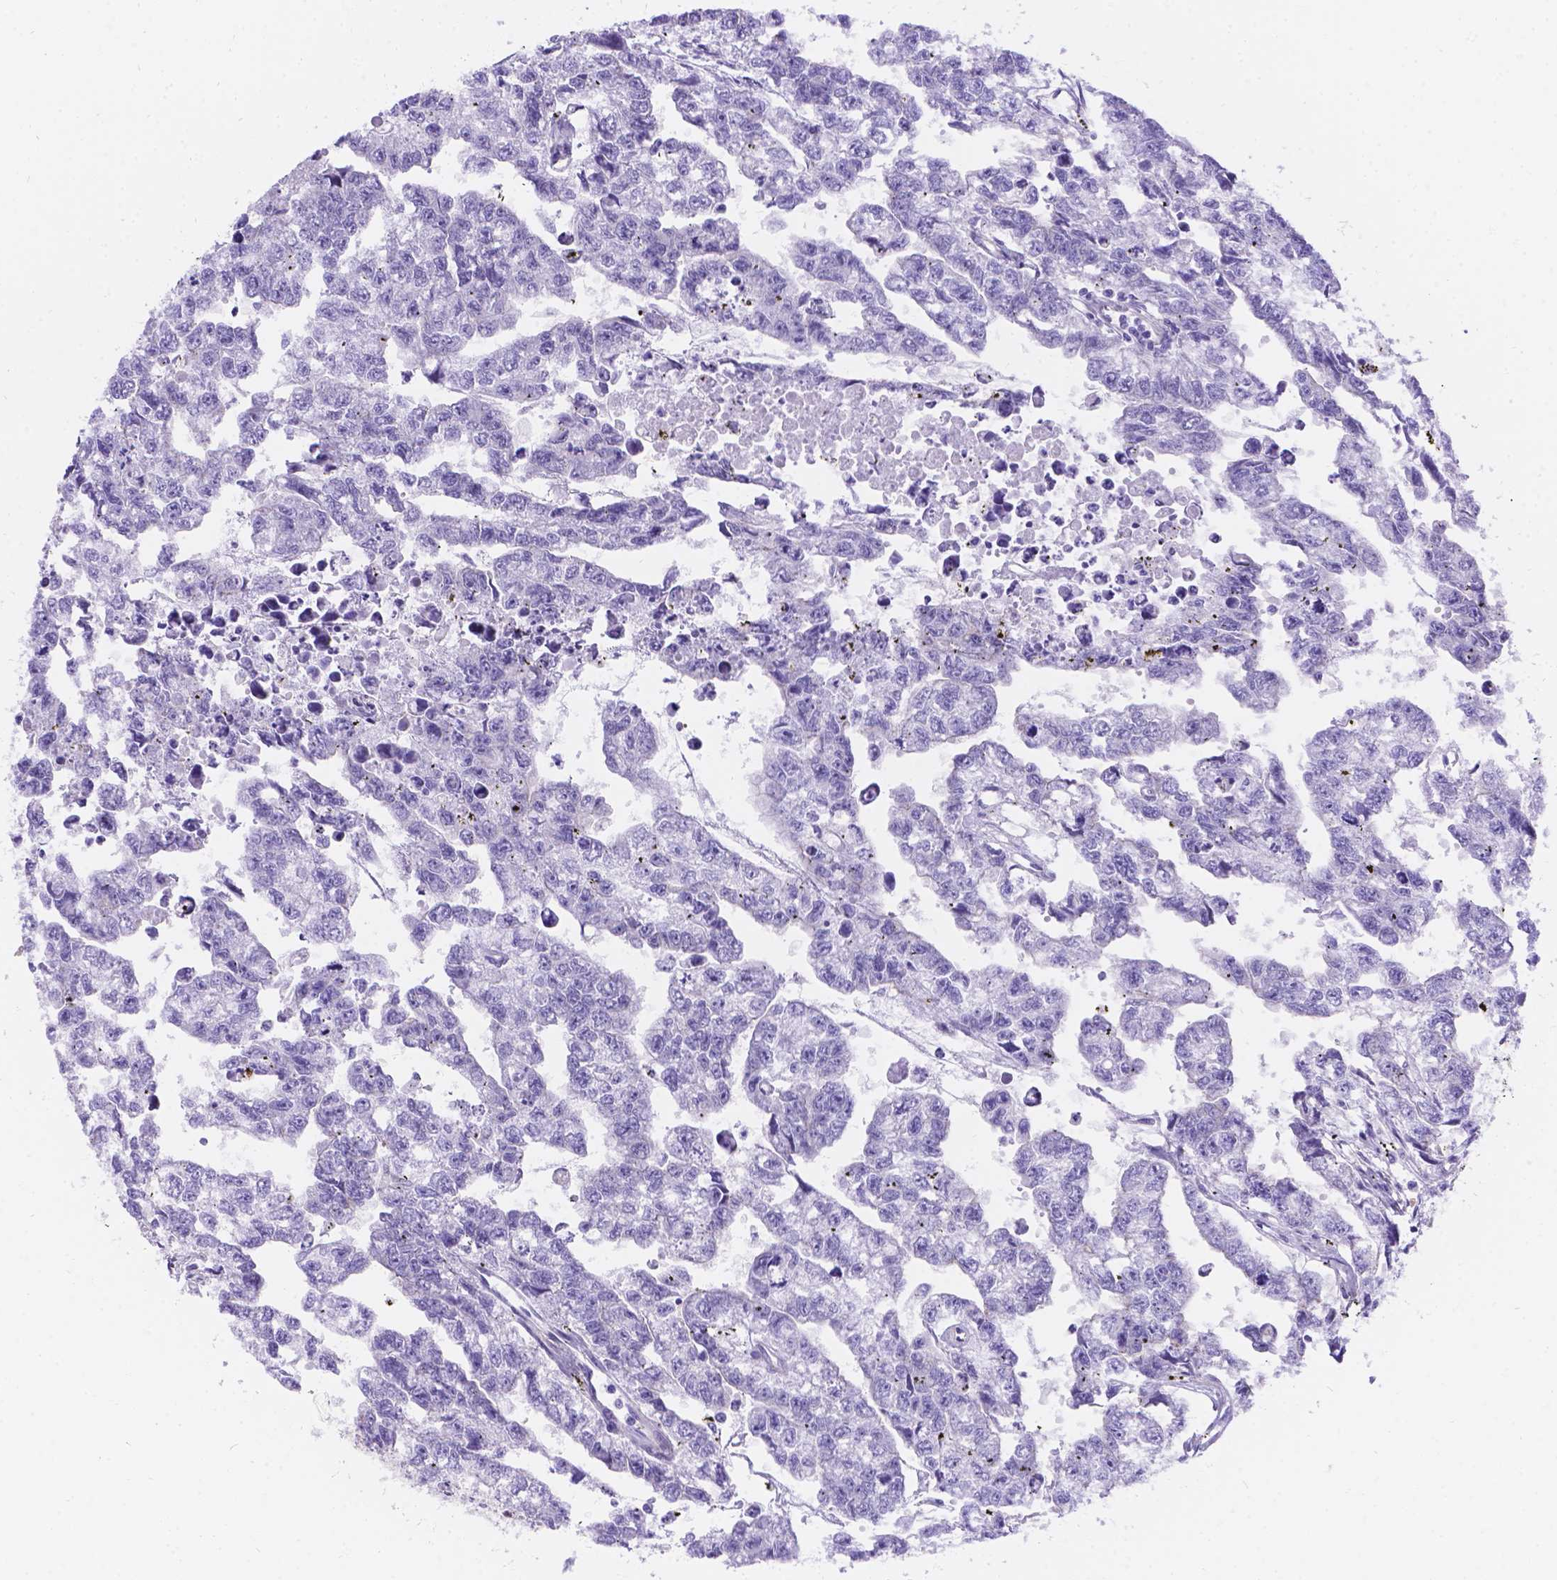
{"staining": {"intensity": "negative", "quantity": "none", "location": "none"}, "tissue": "testis cancer", "cell_type": "Tumor cells", "image_type": "cancer", "snomed": [{"axis": "morphology", "description": "Carcinoma, Embryonal, NOS"}, {"axis": "morphology", "description": "Teratoma, malignant, NOS"}, {"axis": "topography", "description": "Testis"}], "caption": "The image exhibits no staining of tumor cells in testis teratoma (malignant).", "gene": "PALS1", "patient": {"sex": "male", "age": 44}}